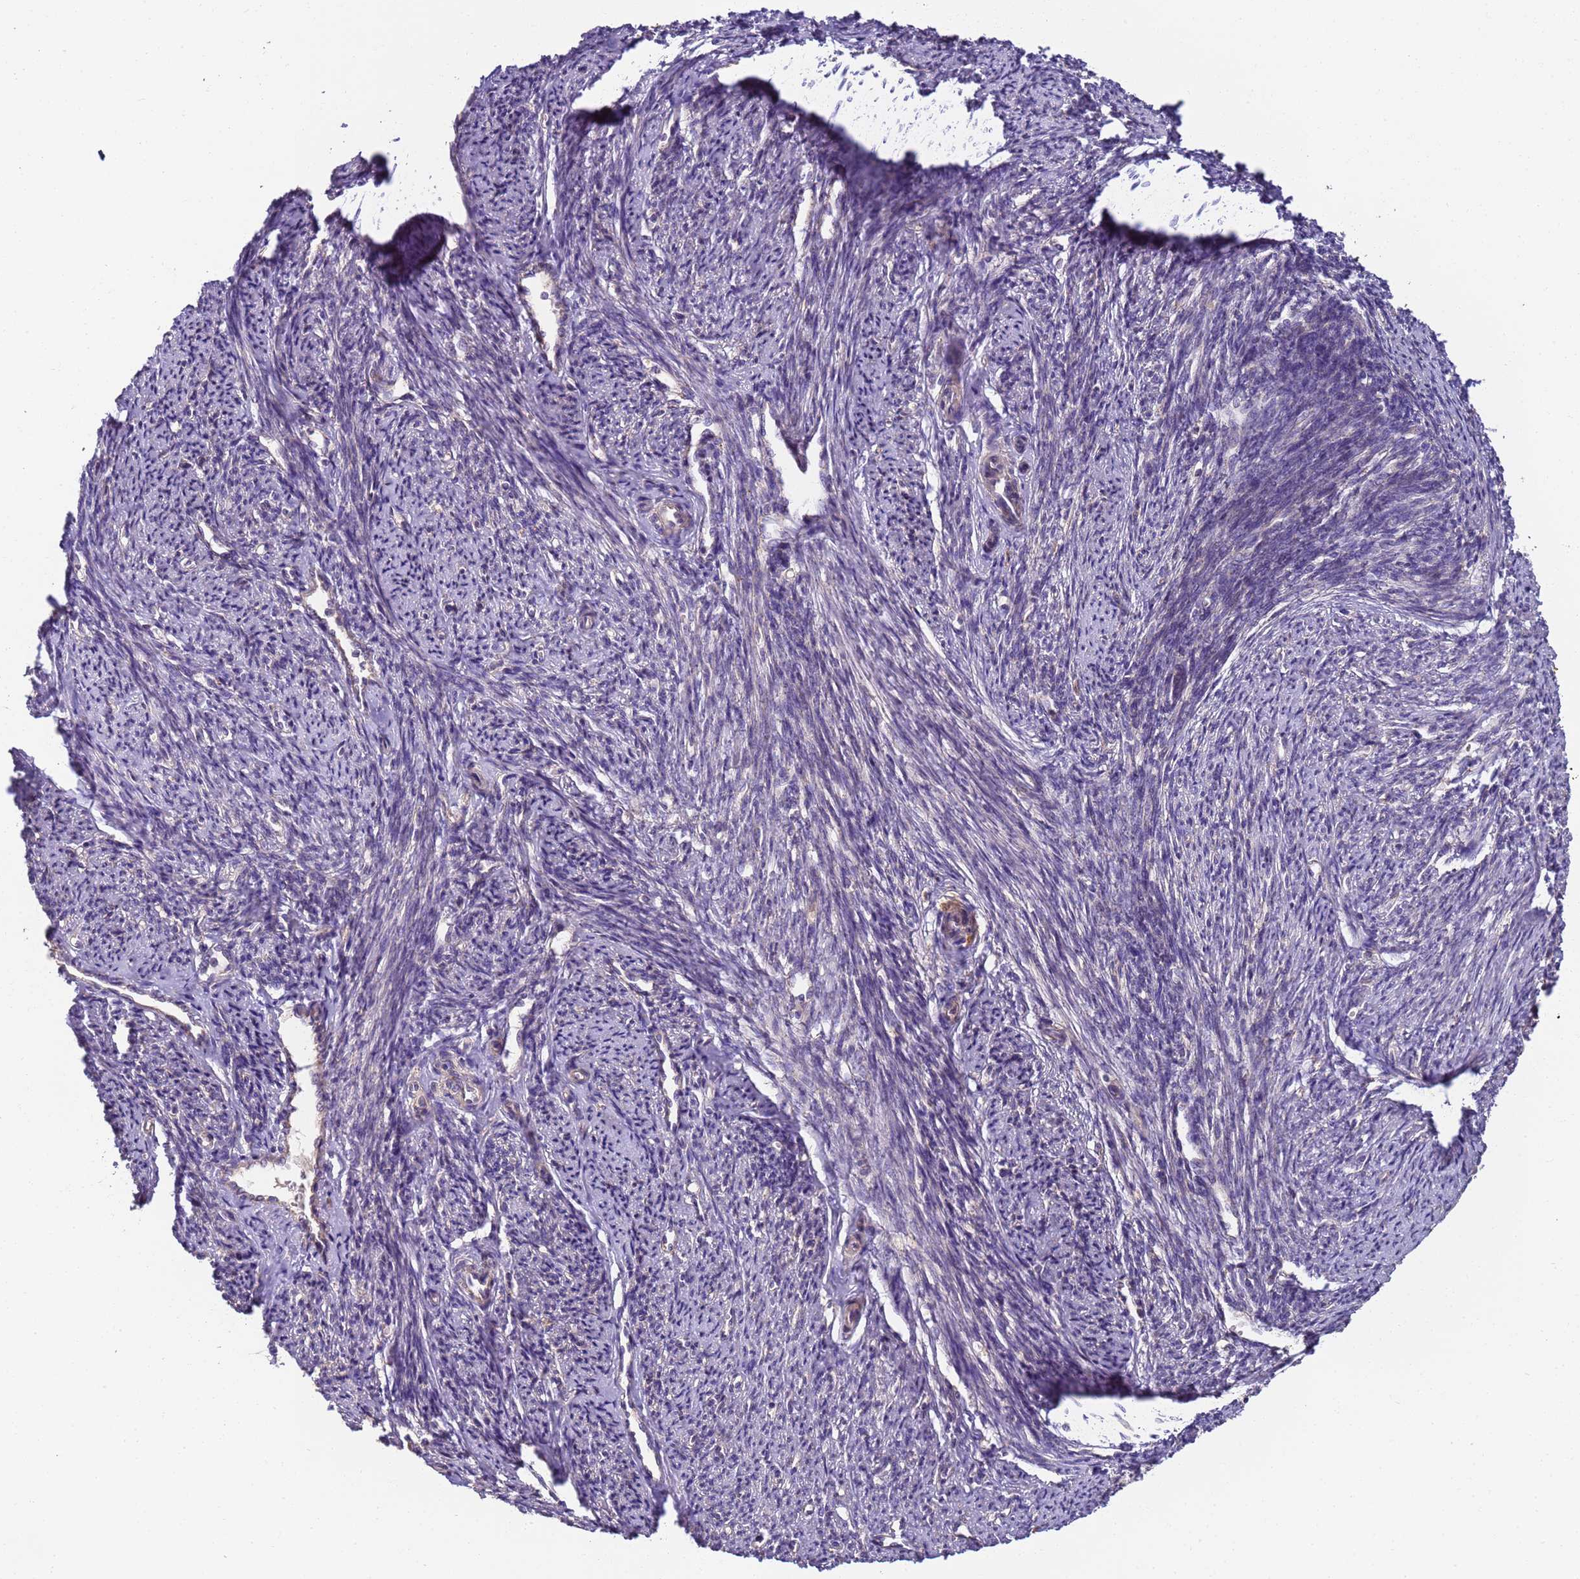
{"staining": {"intensity": "weak", "quantity": "25%-75%", "location": "cytoplasmic/membranous"}, "tissue": "smooth muscle", "cell_type": "Smooth muscle cells", "image_type": "normal", "snomed": [{"axis": "morphology", "description": "Normal tissue, NOS"}, {"axis": "topography", "description": "Smooth muscle"}, {"axis": "topography", "description": "Uterus"}], "caption": "Protein analysis of normal smooth muscle exhibits weak cytoplasmic/membranous staining in approximately 25%-75% of smooth muscle cells.", "gene": "TIGAR", "patient": {"sex": "female", "age": 59}}